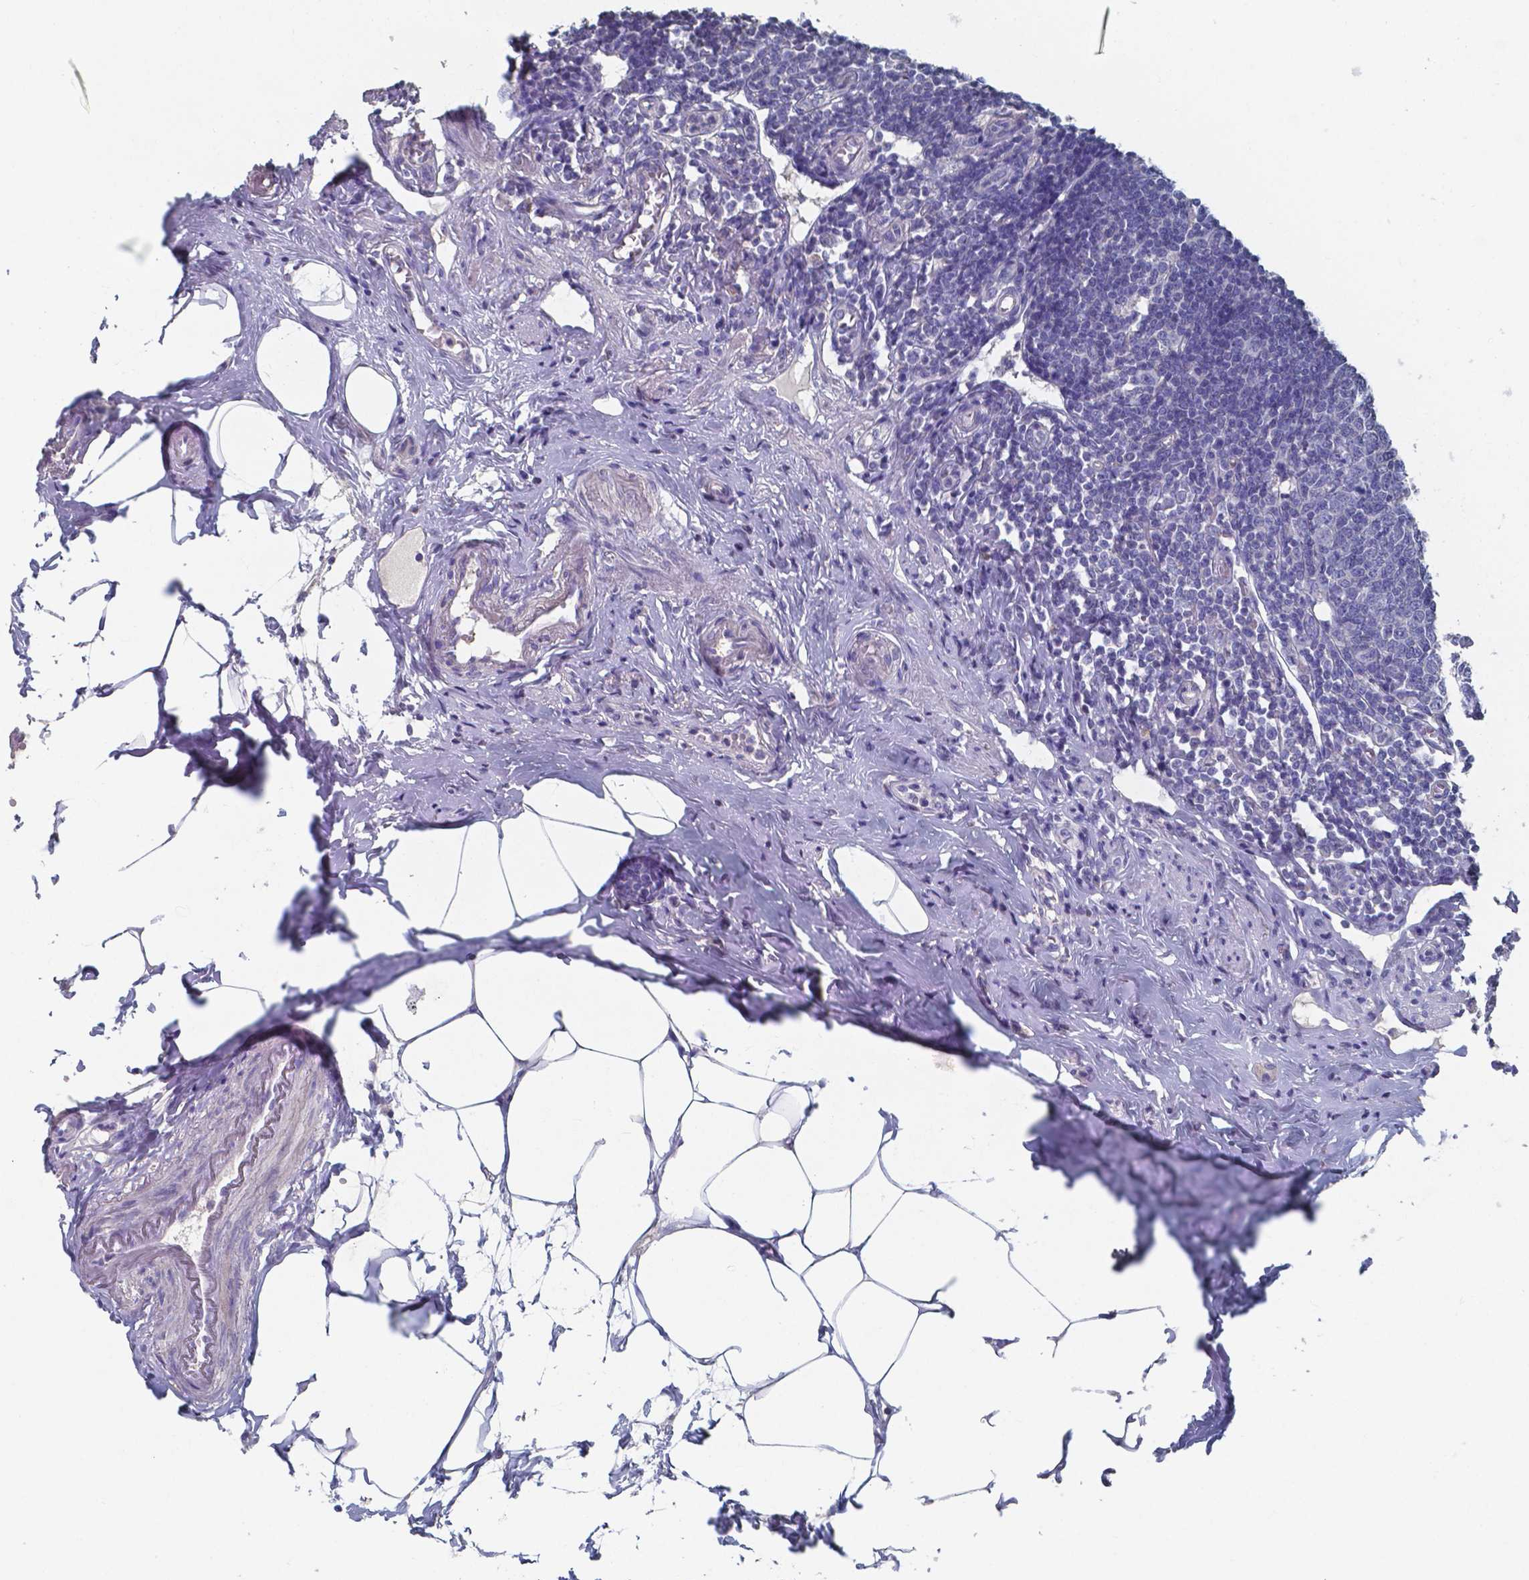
{"staining": {"intensity": "weak", "quantity": "<25%", "location": "cytoplasmic/membranous"}, "tissue": "appendix", "cell_type": "Glandular cells", "image_type": "normal", "snomed": [{"axis": "morphology", "description": "Normal tissue, NOS"}, {"axis": "morphology", "description": "Carcinoma, endometroid"}, {"axis": "topography", "description": "Appendix"}, {"axis": "topography", "description": "Colon"}], "caption": "Image shows no significant protein expression in glandular cells of benign appendix.", "gene": "FOXJ1", "patient": {"sex": "female", "age": 60}}